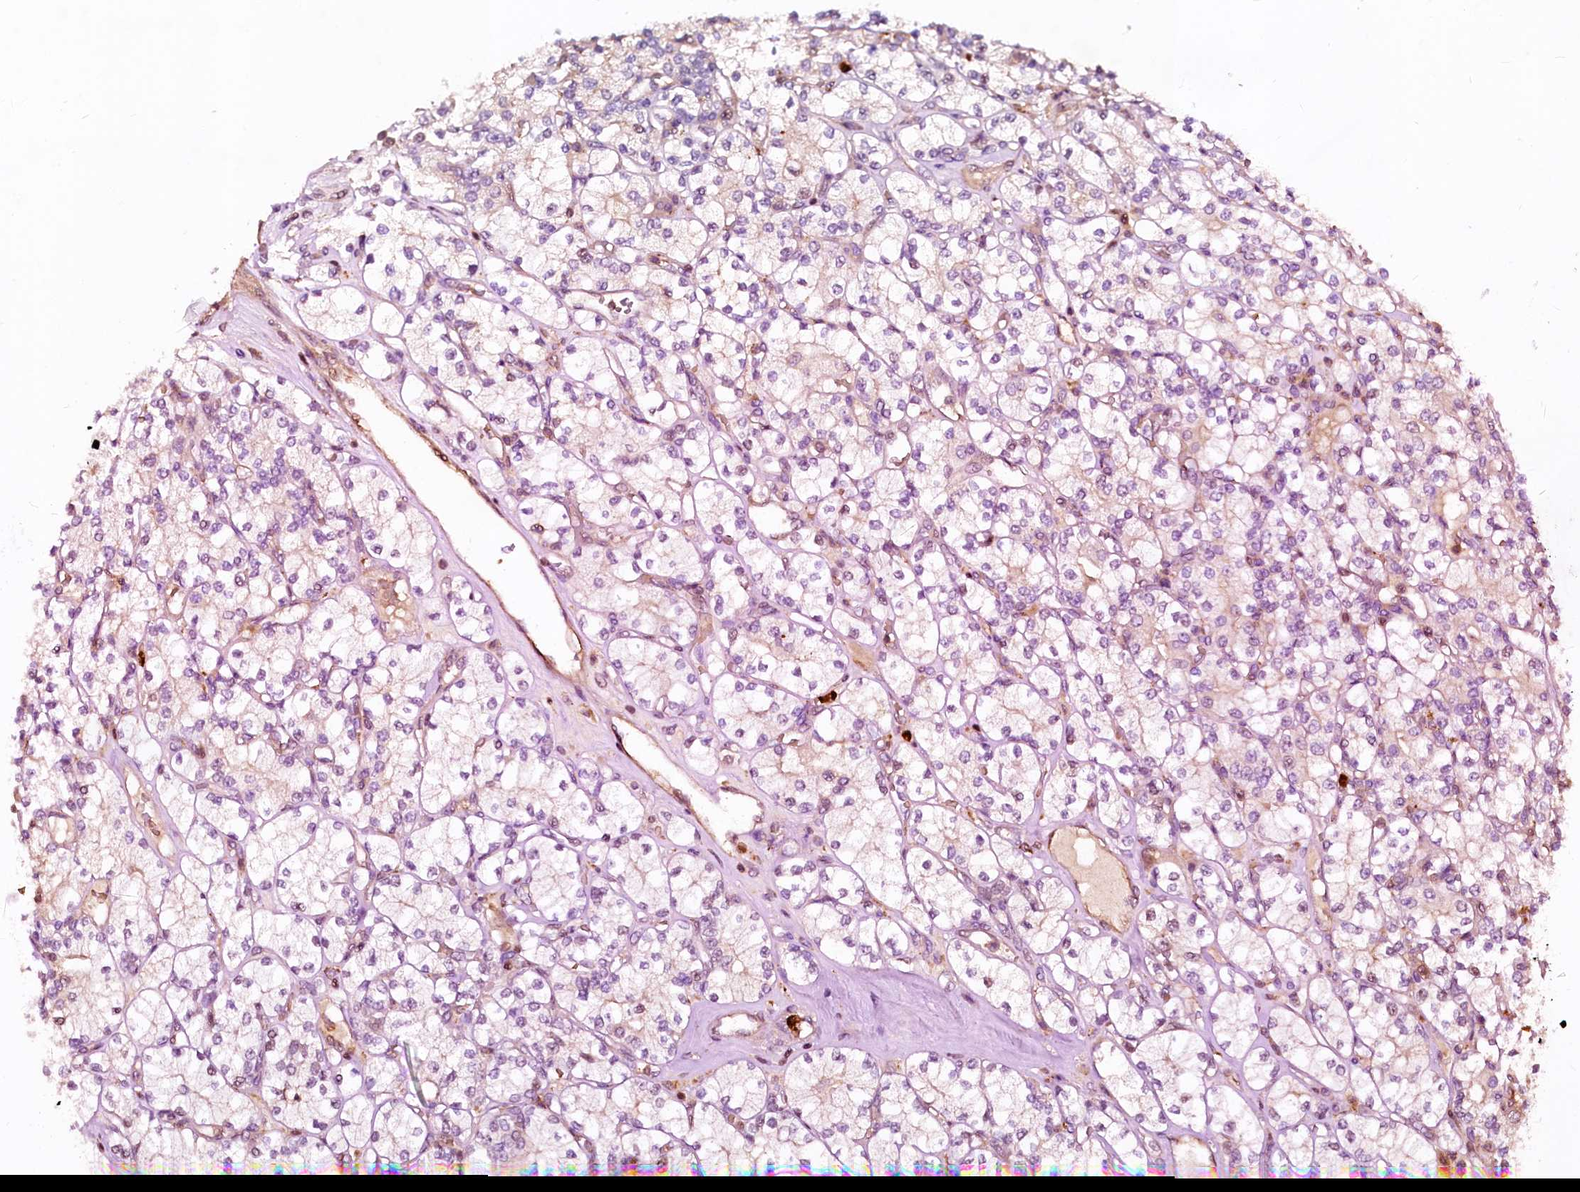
{"staining": {"intensity": "weak", "quantity": "<25%", "location": "cytoplasmic/membranous"}, "tissue": "renal cancer", "cell_type": "Tumor cells", "image_type": "cancer", "snomed": [{"axis": "morphology", "description": "Adenocarcinoma, NOS"}, {"axis": "topography", "description": "Kidney"}], "caption": "Human renal cancer (adenocarcinoma) stained for a protein using immunohistochemistry (IHC) displays no staining in tumor cells.", "gene": "ATG101", "patient": {"sex": "male", "age": 77}}